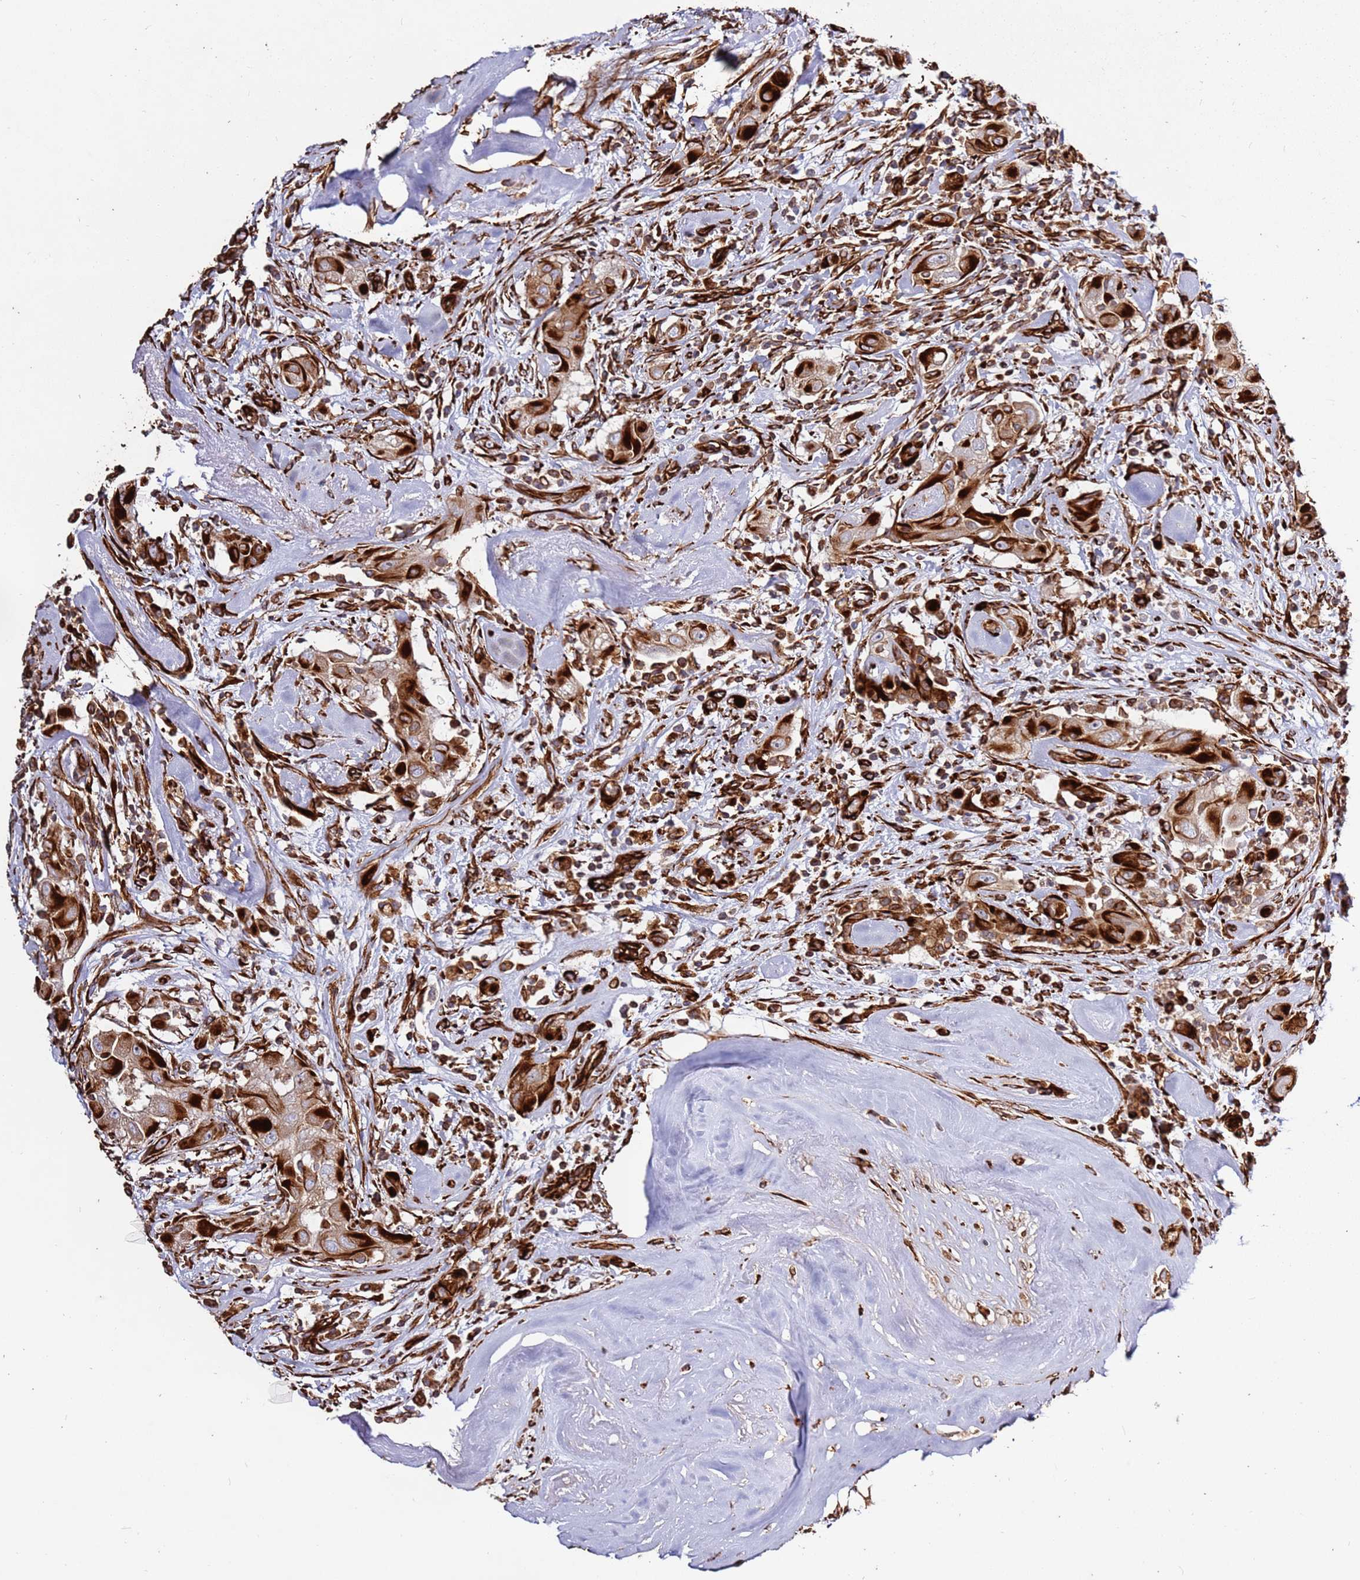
{"staining": {"intensity": "strong", "quantity": ">75%", "location": "cytoplasmic/membranous"}, "tissue": "thyroid cancer", "cell_type": "Tumor cells", "image_type": "cancer", "snomed": [{"axis": "morphology", "description": "Papillary adenocarcinoma, NOS"}, {"axis": "topography", "description": "Thyroid gland"}], "caption": "A high-resolution histopathology image shows immunohistochemistry staining of thyroid cancer, which shows strong cytoplasmic/membranous staining in about >75% of tumor cells. The protein is stained brown, and the nuclei are stained in blue (DAB (3,3'-diaminobenzidine) IHC with brightfield microscopy, high magnification).", "gene": "MRGPRE", "patient": {"sex": "female", "age": 59}}